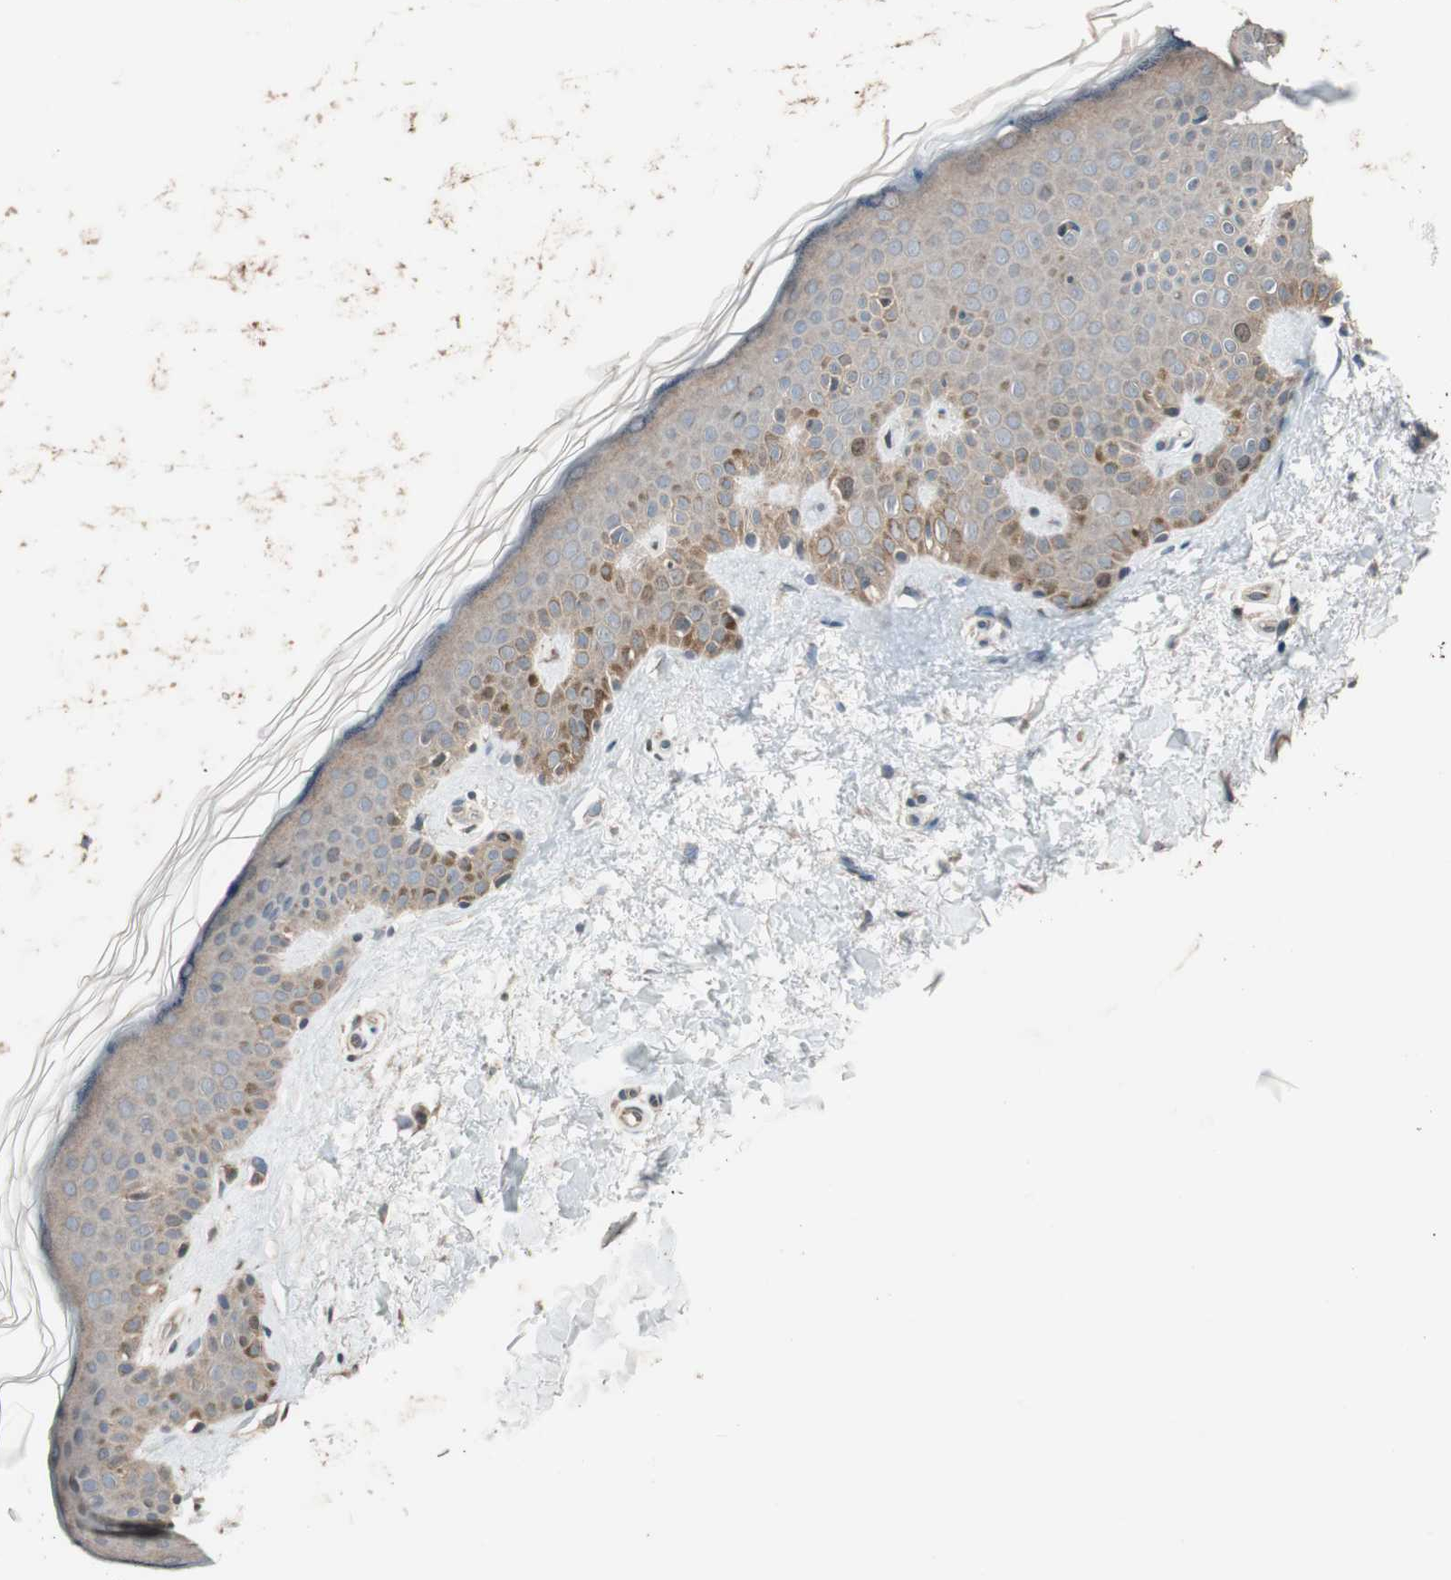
{"staining": {"intensity": "negative", "quantity": "none", "location": "none"}, "tissue": "skin", "cell_type": "Fibroblasts", "image_type": "normal", "snomed": [{"axis": "morphology", "description": "Normal tissue, NOS"}, {"axis": "topography", "description": "Skin"}], "caption": "An IHC photomicrograph of benign skin is shown. There is no staining in fibroblasts of skin.", "gene": "ATP6AP2", "patient": {"sex": "male", "age": 67}}